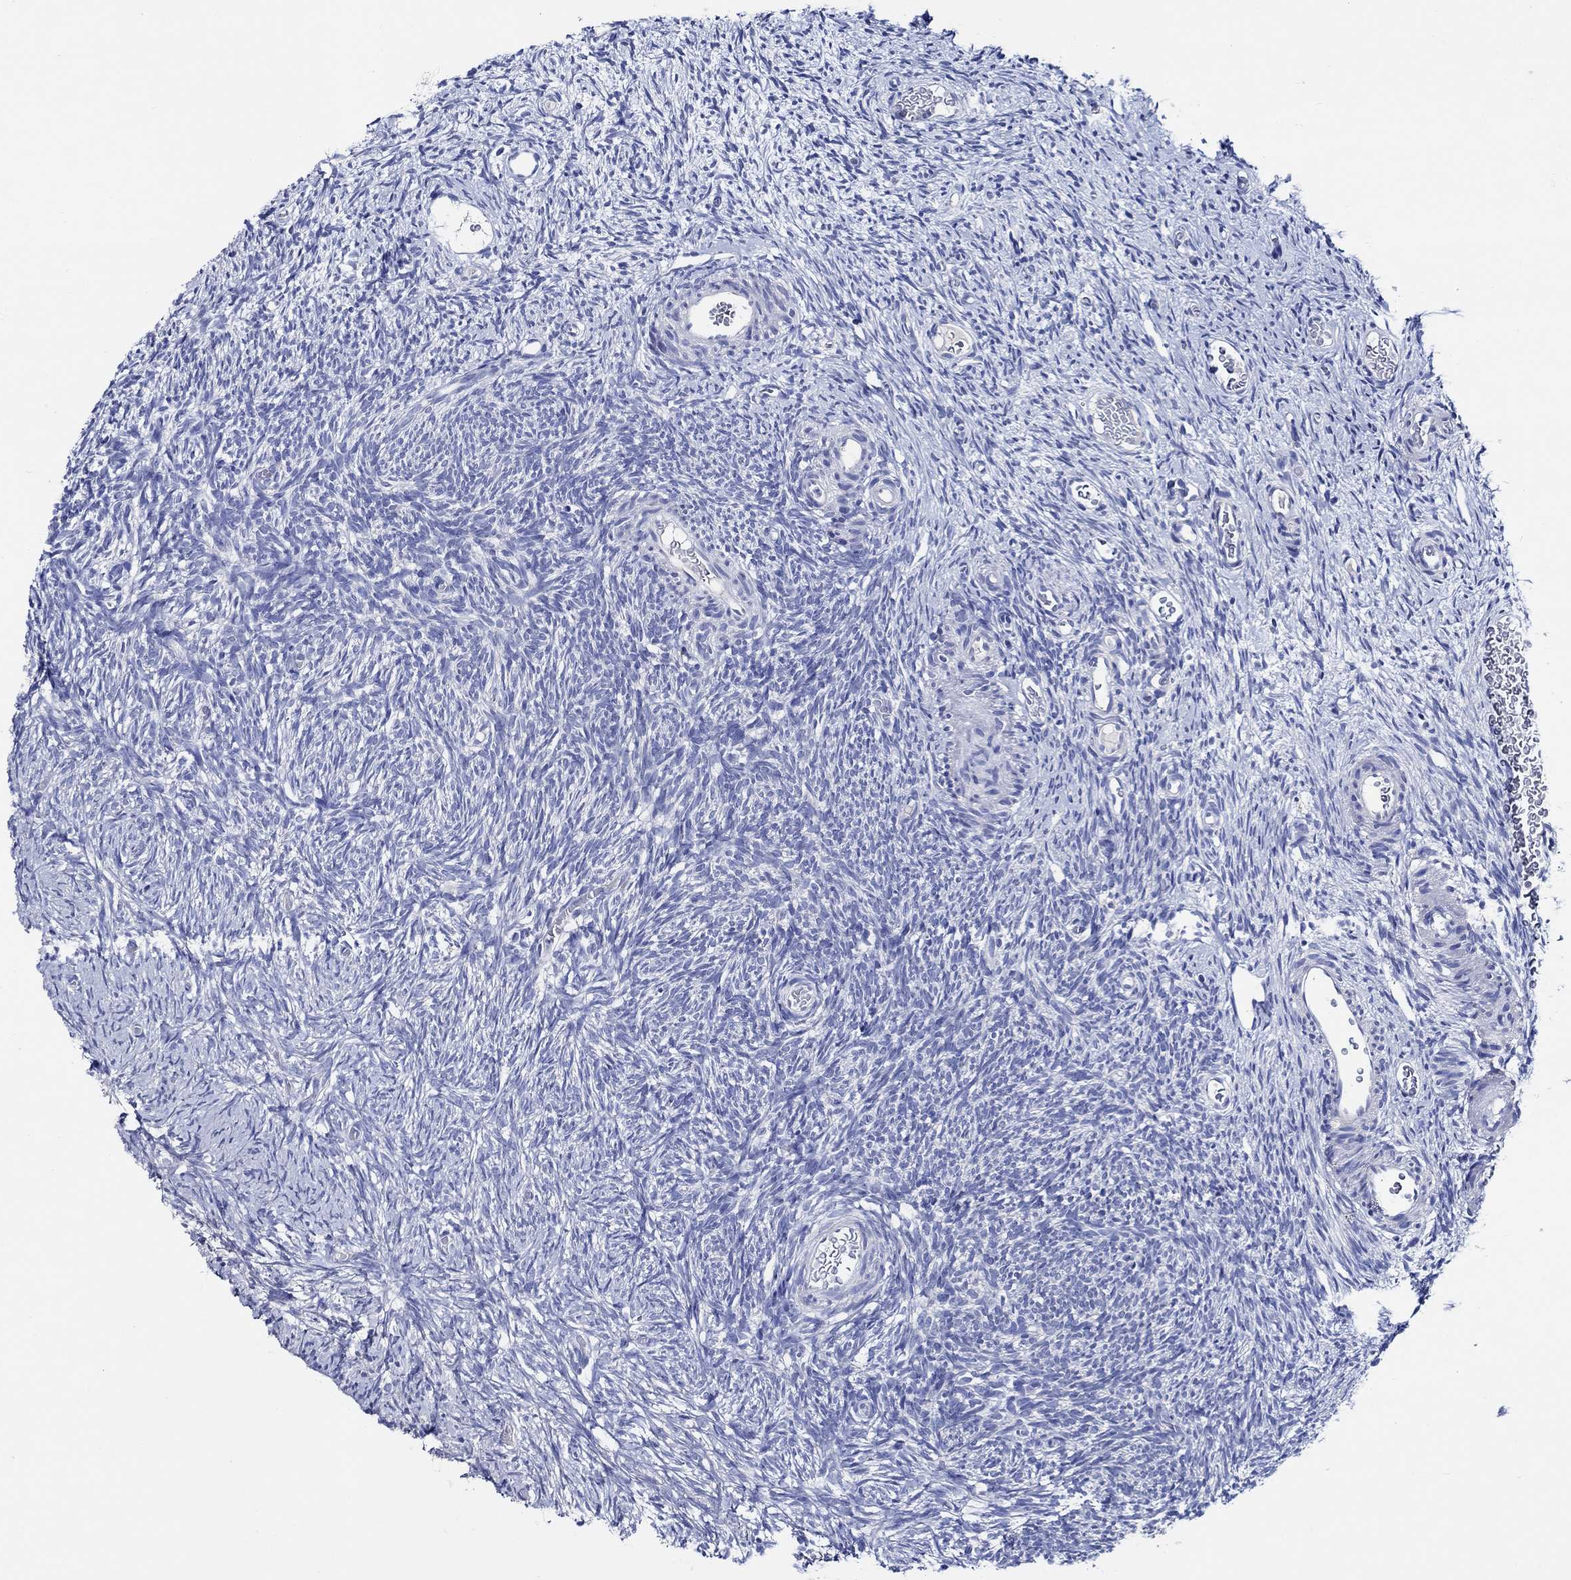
{"staining": {"intensity": "negative", "quantity": "none", "location": "none"}, "tissue": "ovary", "cell_type": "Follicle cells", "image_type": "normal", "snomed": [{"axis": "morphology", "description": "Normal tissue, NOS"}, {"axis": "topography", "description": "Ovary"}], "caption": "DAB (3,3'-diaminobenzidine) immunohistochemical staining of normal ovary exhibits no significant positivity in follicle cells. (Brightfield microscopy of DAB (3,3'-diaminobenzidine) immunohistochemistry (IHC) at high magnification).", "gene": "SKOR1", "patient": {"sex": "female", "age": 39}}